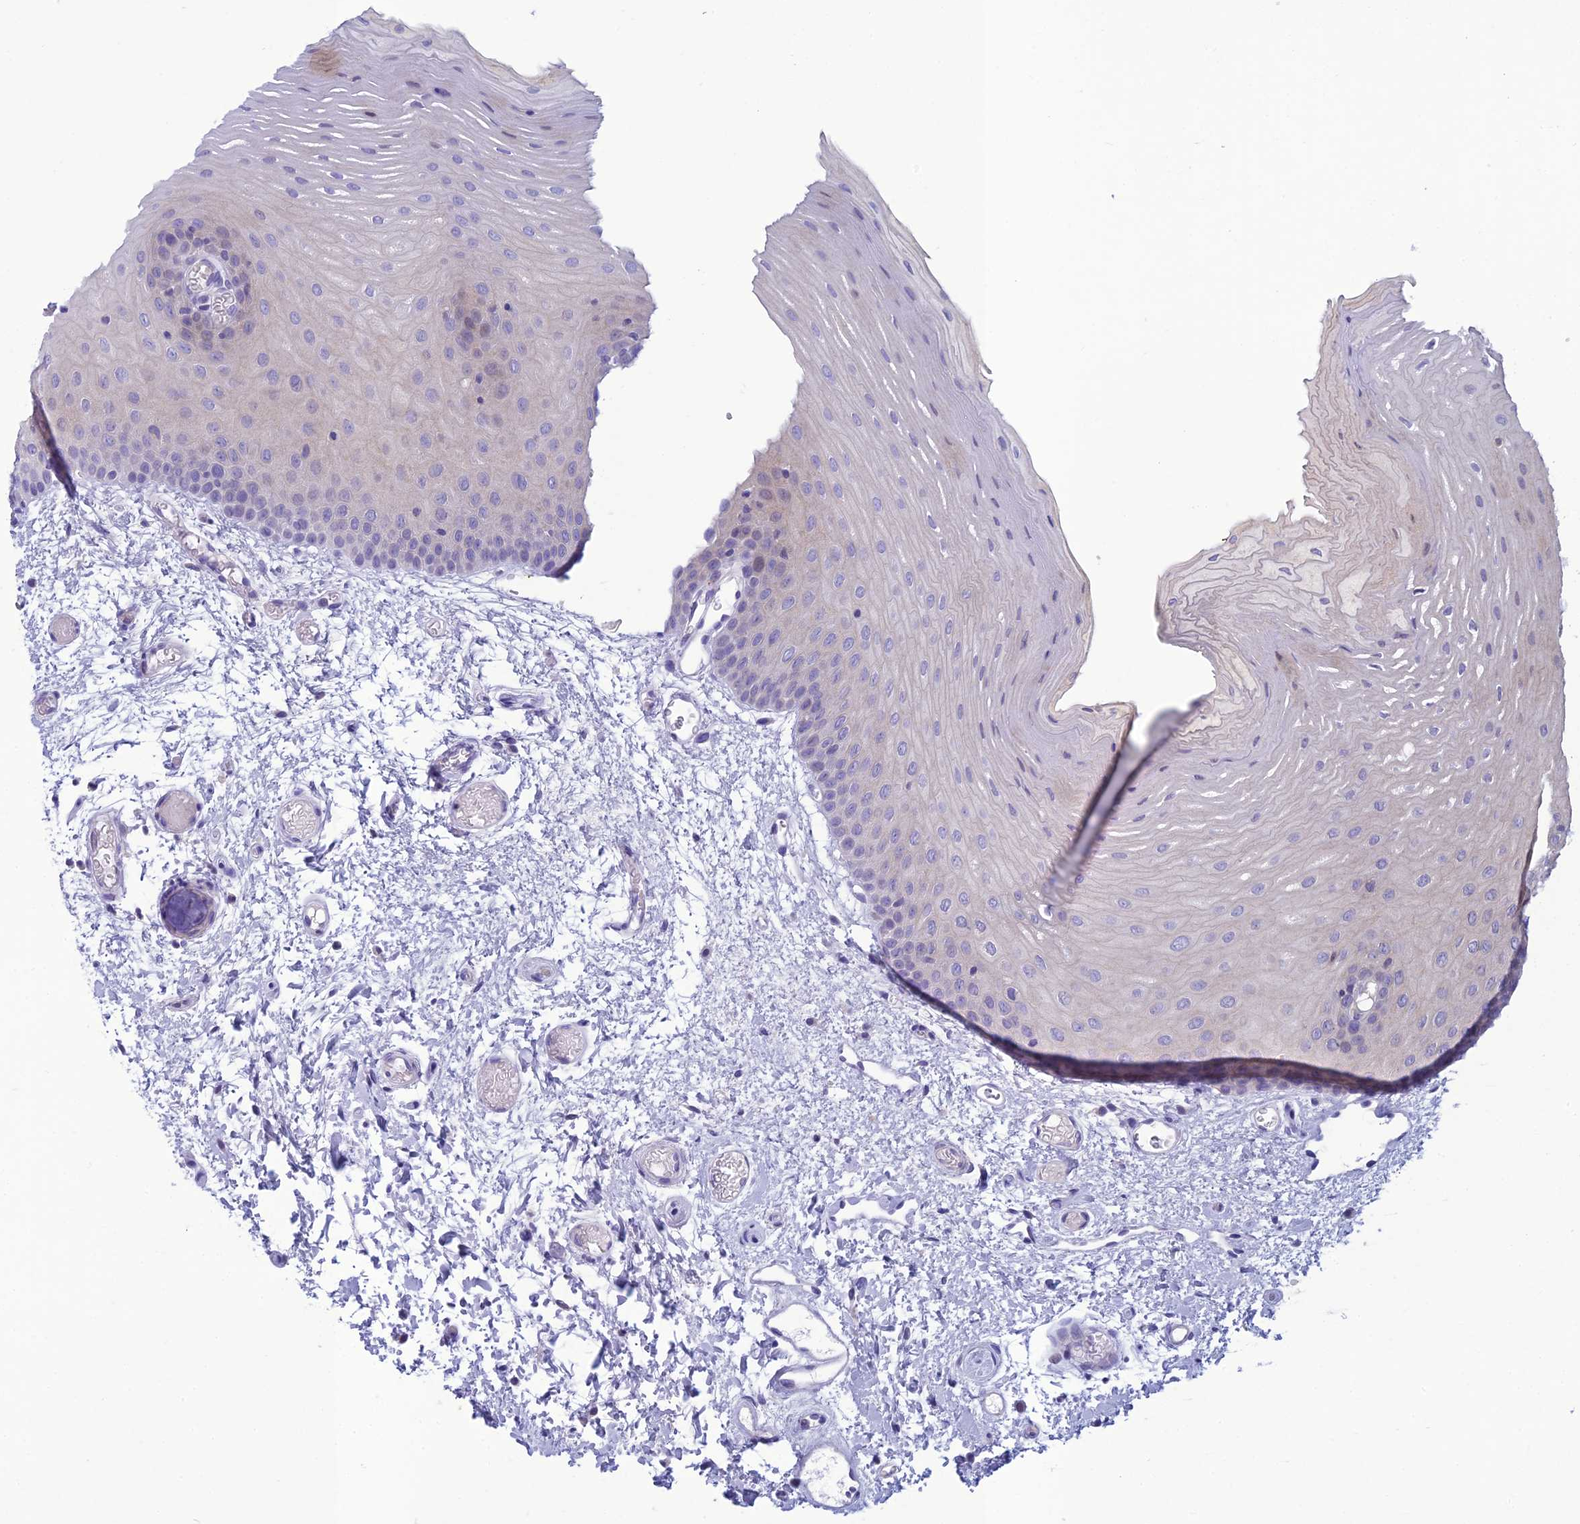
{"staining": {"intensity": "weak", "quantity": "<25%", "location": "cytoplasmic/membranous"}, "tissue": "oral mucosa", "cell_type": "Squamous epithelial cells", "image_type": "normal", "snomed": [{"axis": "morphology", "description": "Normal tissue, NOS"}, {"axis": "topography", "description": "Oral tissue"}], "caption": "A high-resolution image shows immunohistochemistry (IHC) staining of normal oral mucosa, which displays no significant positivity in squamous epithelial cells. (Stains: DAB (3,3'-diaminobenzidine) immunohistochemistry with hematoxylin counter stain, Microscopy: brightfield microscopy at high magnification).", "gene": "IFT172", "patient": {"sex": "female", "age": 70}}